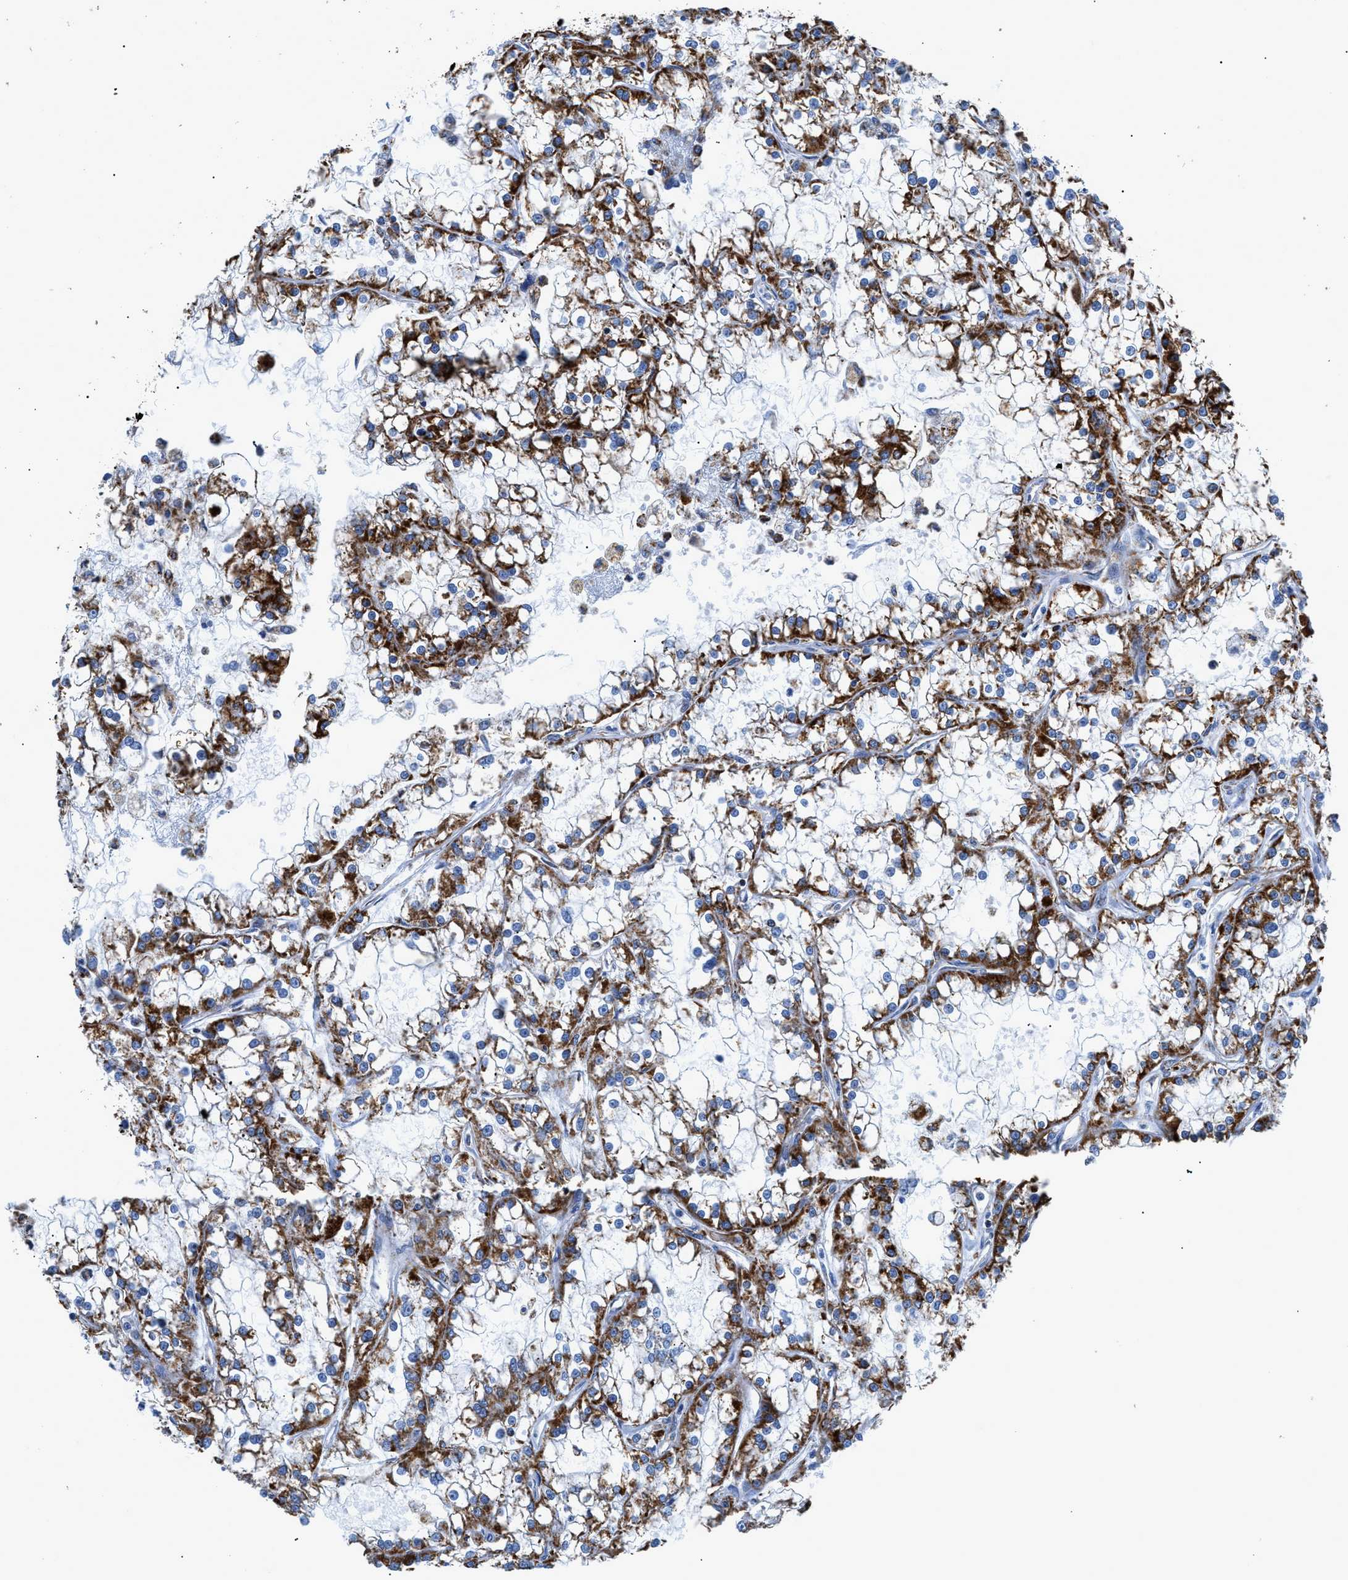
{"staining": {"intensity": "strong", "quantity": "25%-75%", "location": "cytoplasmic/membranous"}, "tissue": "renal cancer", "cell_type": "Tumor cells", "image_type": "cancer", "snomed": [{"axis": "morphology", "description": "Adenocarcinoma, NOS"}, {"axis": "topography", "description": "Kidney"}], "caption": "Renal cancer (adenocarcinoma) stained for a protein exhibits strong cytoplasmic/membranous positivity in tumor cells.", "gene": "ZDHHC3", "patient": {"sex": "female", "age": 52}}